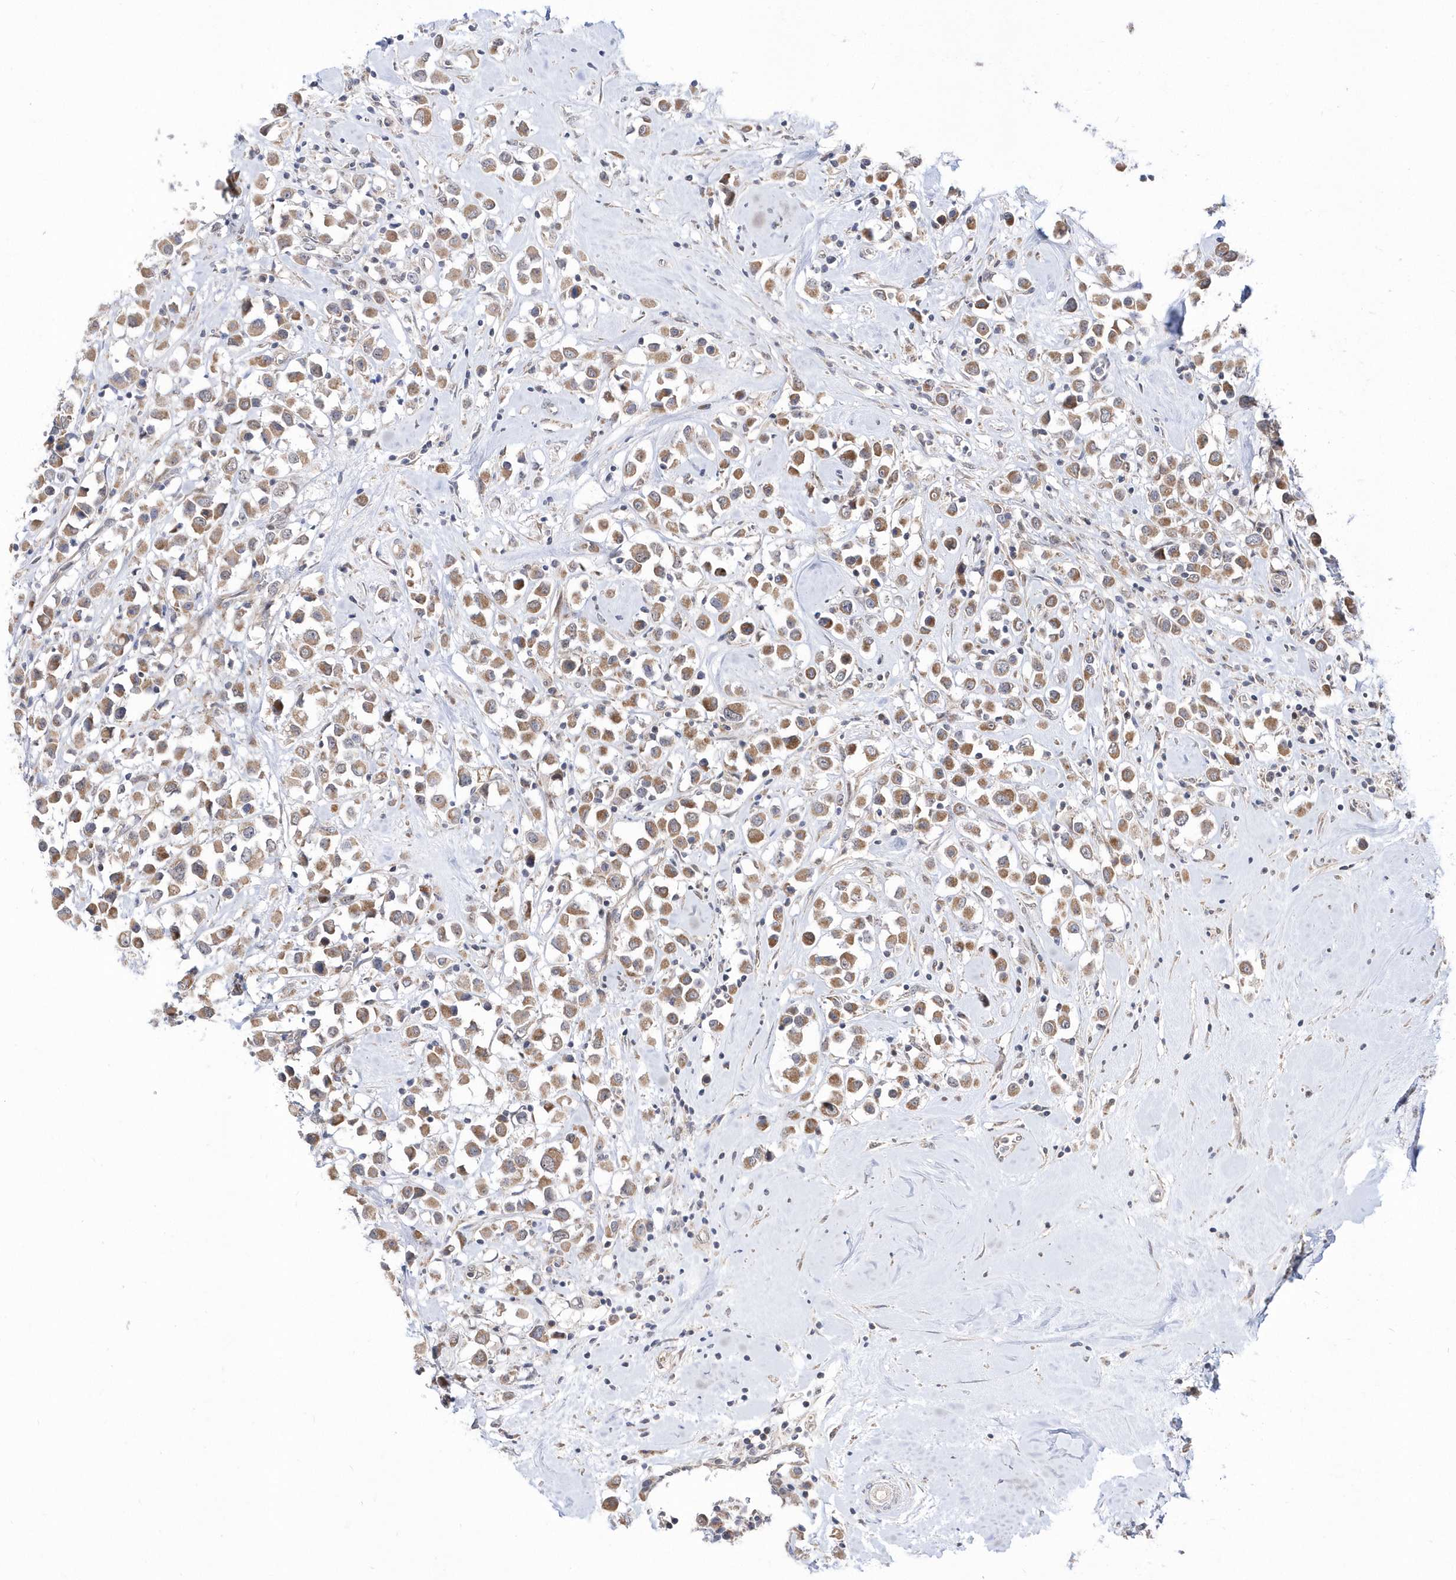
{"staining": {"intensity": "moderate", "quantity": ">75%", "location": "cytoplasmic/membranous"}, "tissue": "breast cancer", "cell_type": "Tumor cells", "image_type": "cancer", "snomed": [{"axis": "morphology", "description": "Duct carcinoma"}, {"axis": "topography", "description": "Breast"}], "caption": "Immunohistochemistry (DAB (3,3'-diaminobenzidine)) staining of invasive ductal carcinoma (breast) shows moderate cytoplasmic/membranous protein expression in about >75% of tumor cells. Using DAB (3,3'-diaminobenzidine) (brown) and hematoxylin (blue) stains, captured at high magnification using brightfield microscopy.", "gene": "DALRD3", "patient": {"sex": "female", "age": 61}}